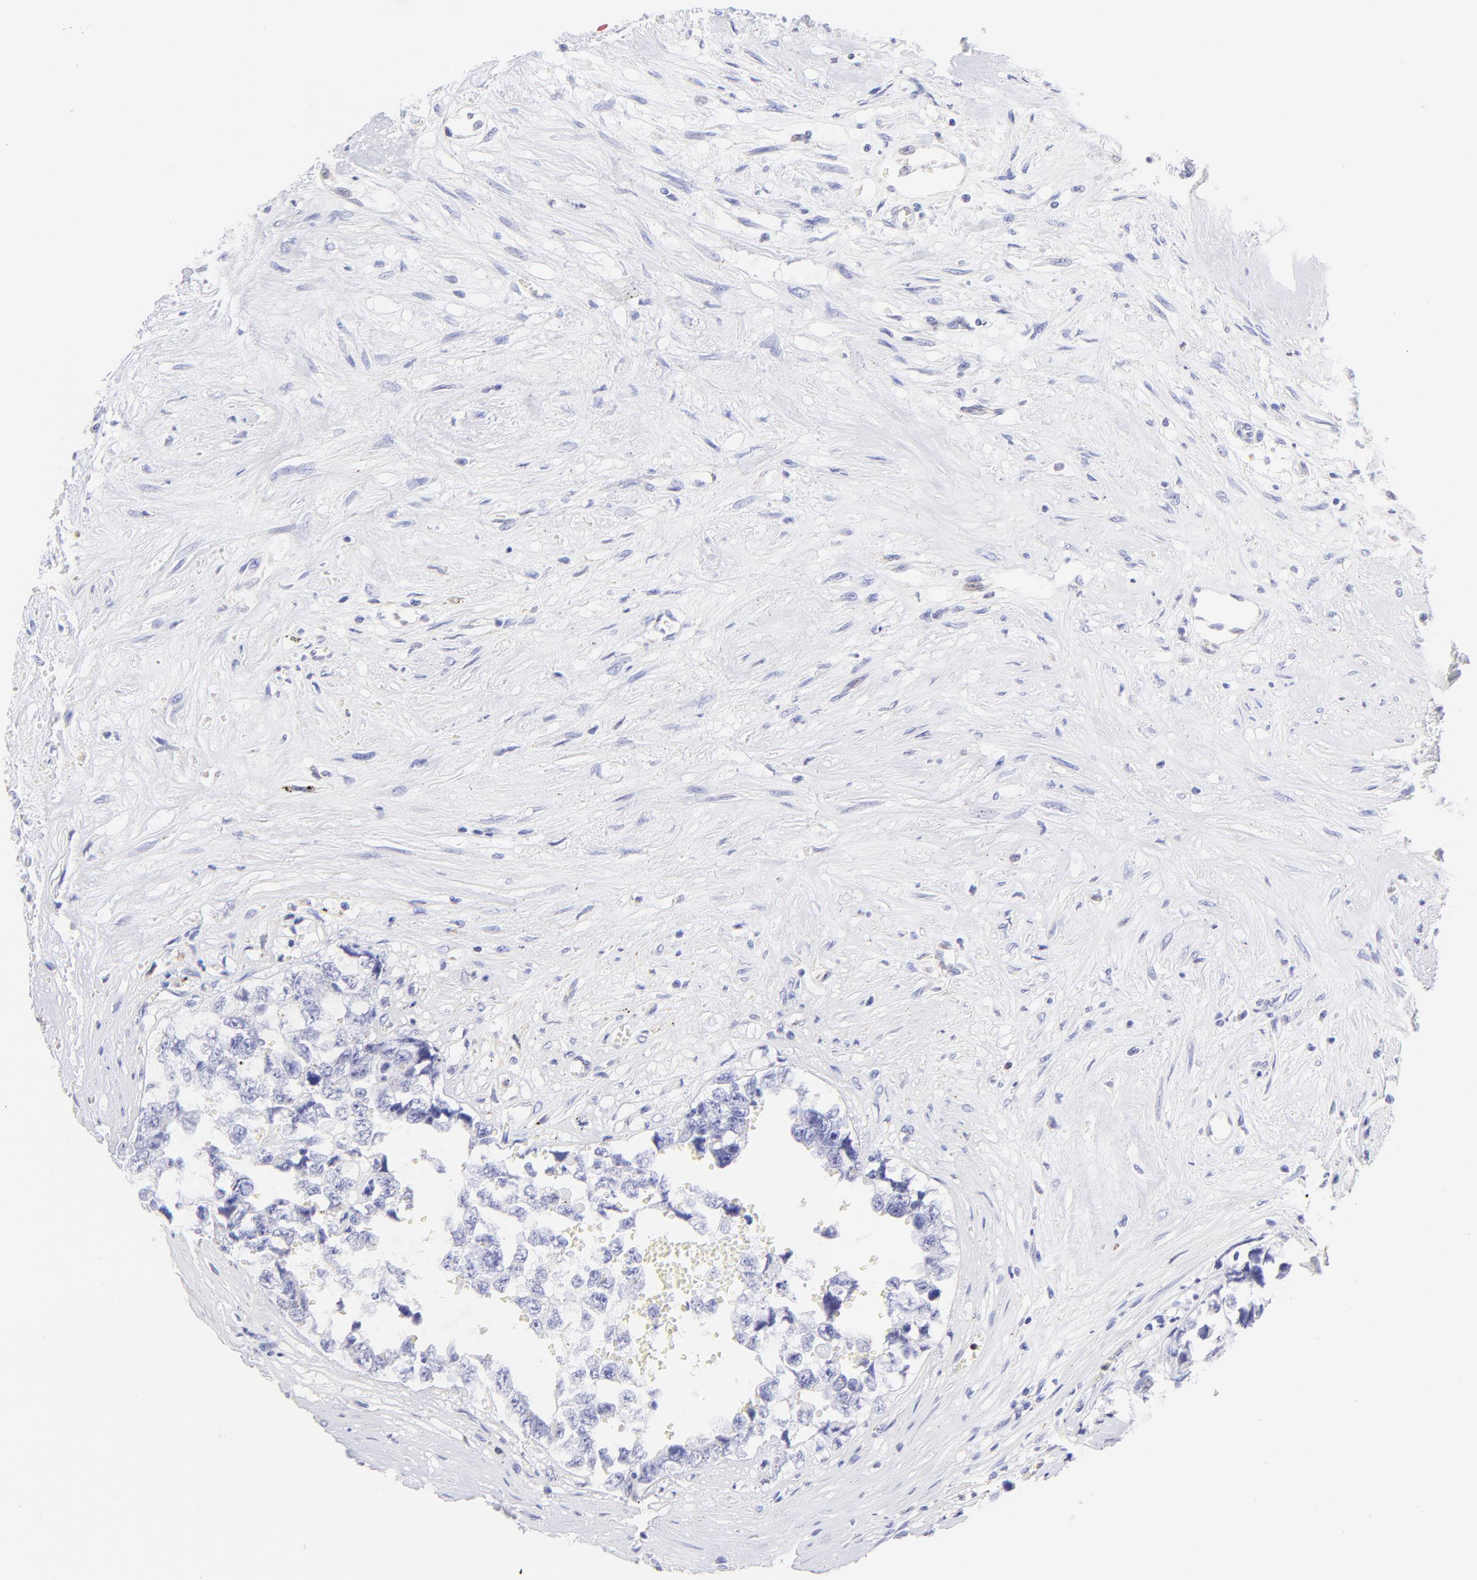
{"staining": {"intensity": "negative", "quantity": "none", "location": "none"}, "tissue": "testis cancer", "cell_type": "Tumor cells", "image_type": "cancer", "snomed": [{"axis": "morphology", "description": "Carcinoma, Embryonal, NOS"}, {"axis": "topography", "description": "Testis"}], "caption": "This is an IHC micrograph of embryonal carcinoma (testis). There is no staining in tumor cells.", "gene": "IRAG2", "patient": {"sex": "male", "age": 31}}